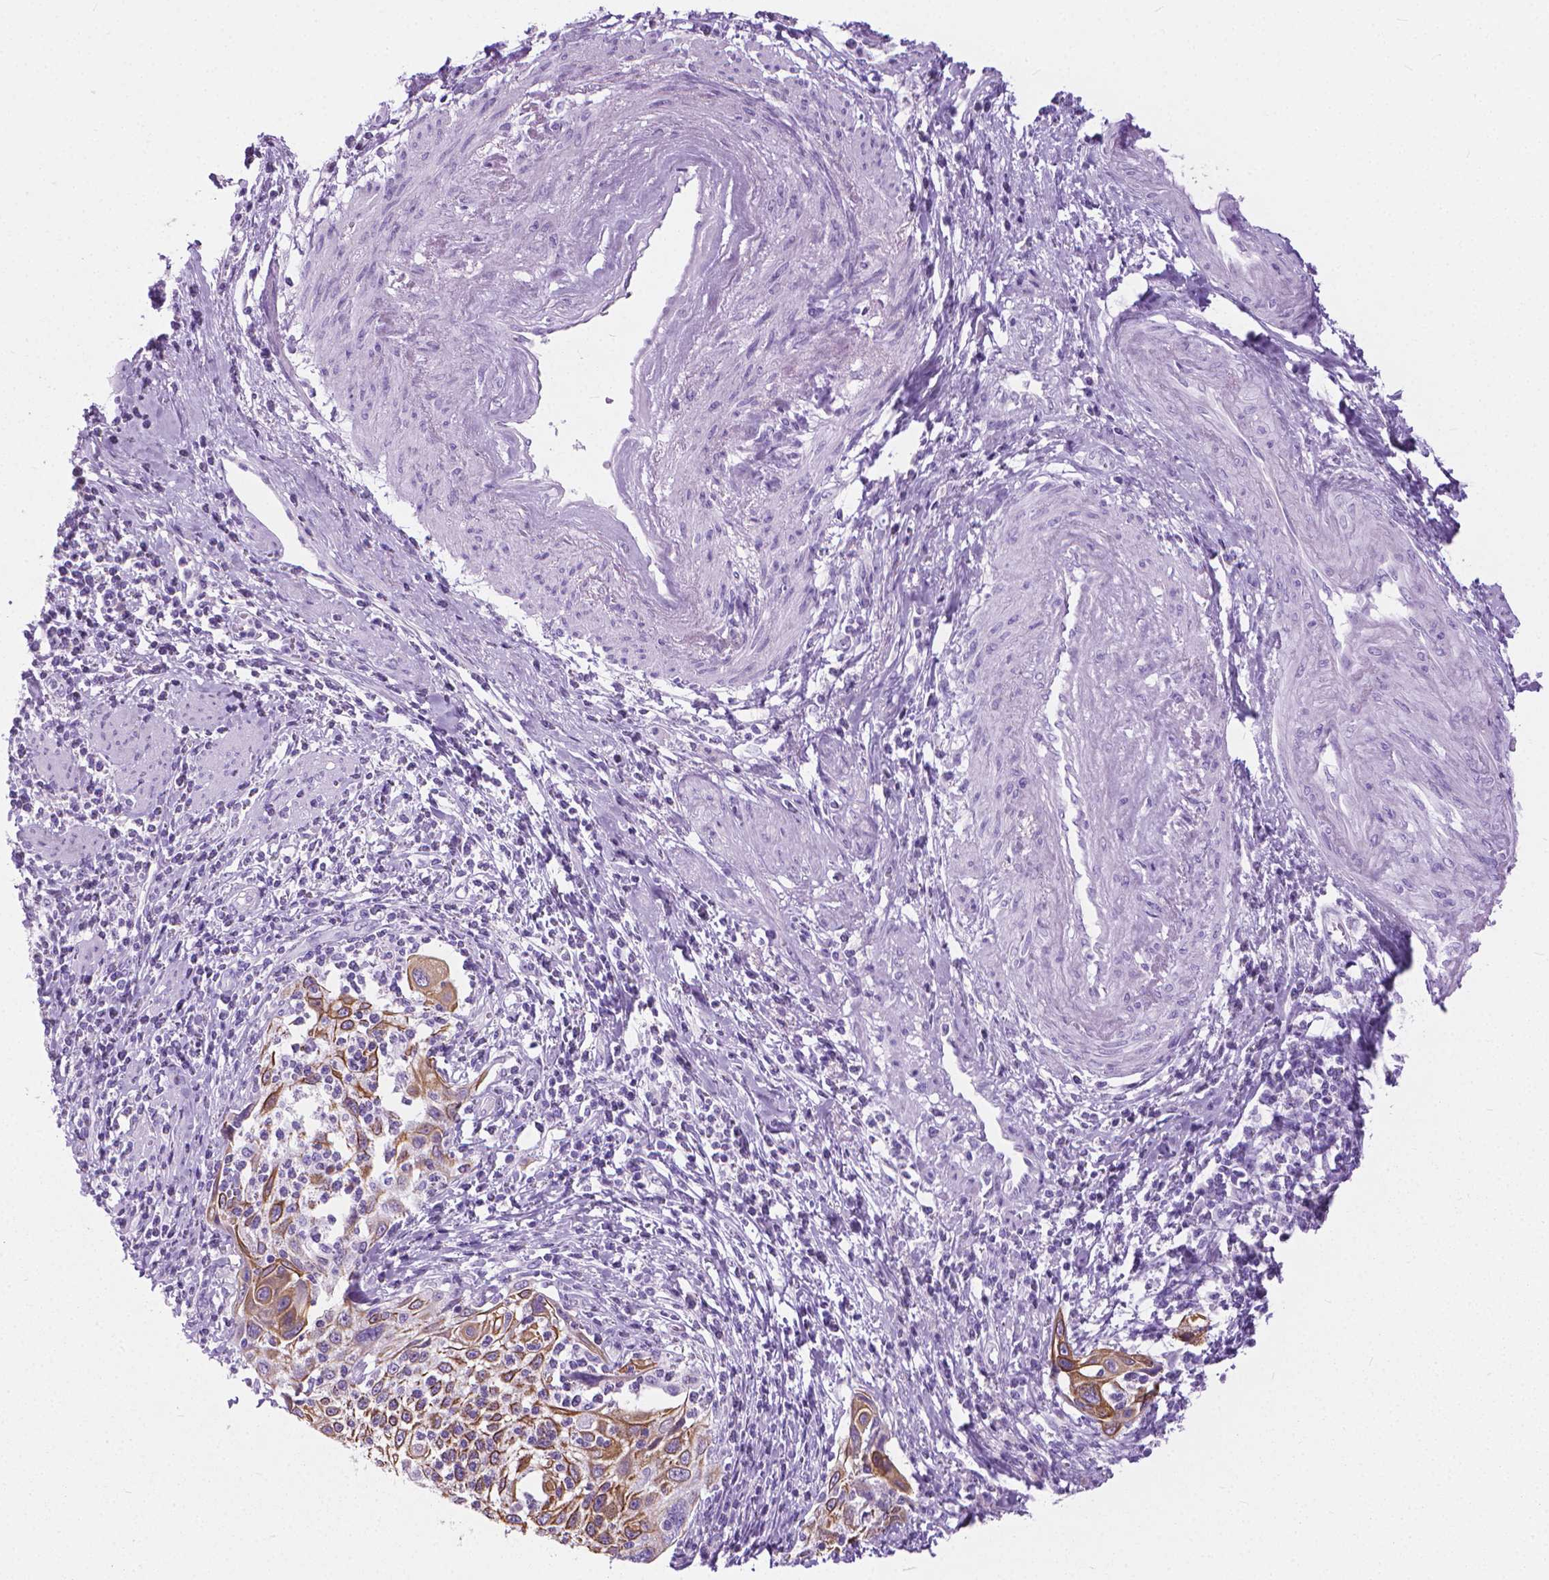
{"staining": {"intensity": "moderate", "quantity": ">75%", "location": "cytoplasmic/membranous"}, "tissue": "cervical cancer", "cell_type": "Tumor cells", "image_type": "cancer", "snomed": [{"axis": "morphology", "description": "Squamous cell carcinoma, NOS"}, {"axis": "topography", "description": "Cervix"}], "caption": "Human cervical squamous cell carcinoma stained for a protein (brown) reveals moderate cytoplasmic/membranous positive positivity in approximately >75% of tumor cells.", "gene": "HTR2B", "patient": {"sex": "female", "age": 70}}